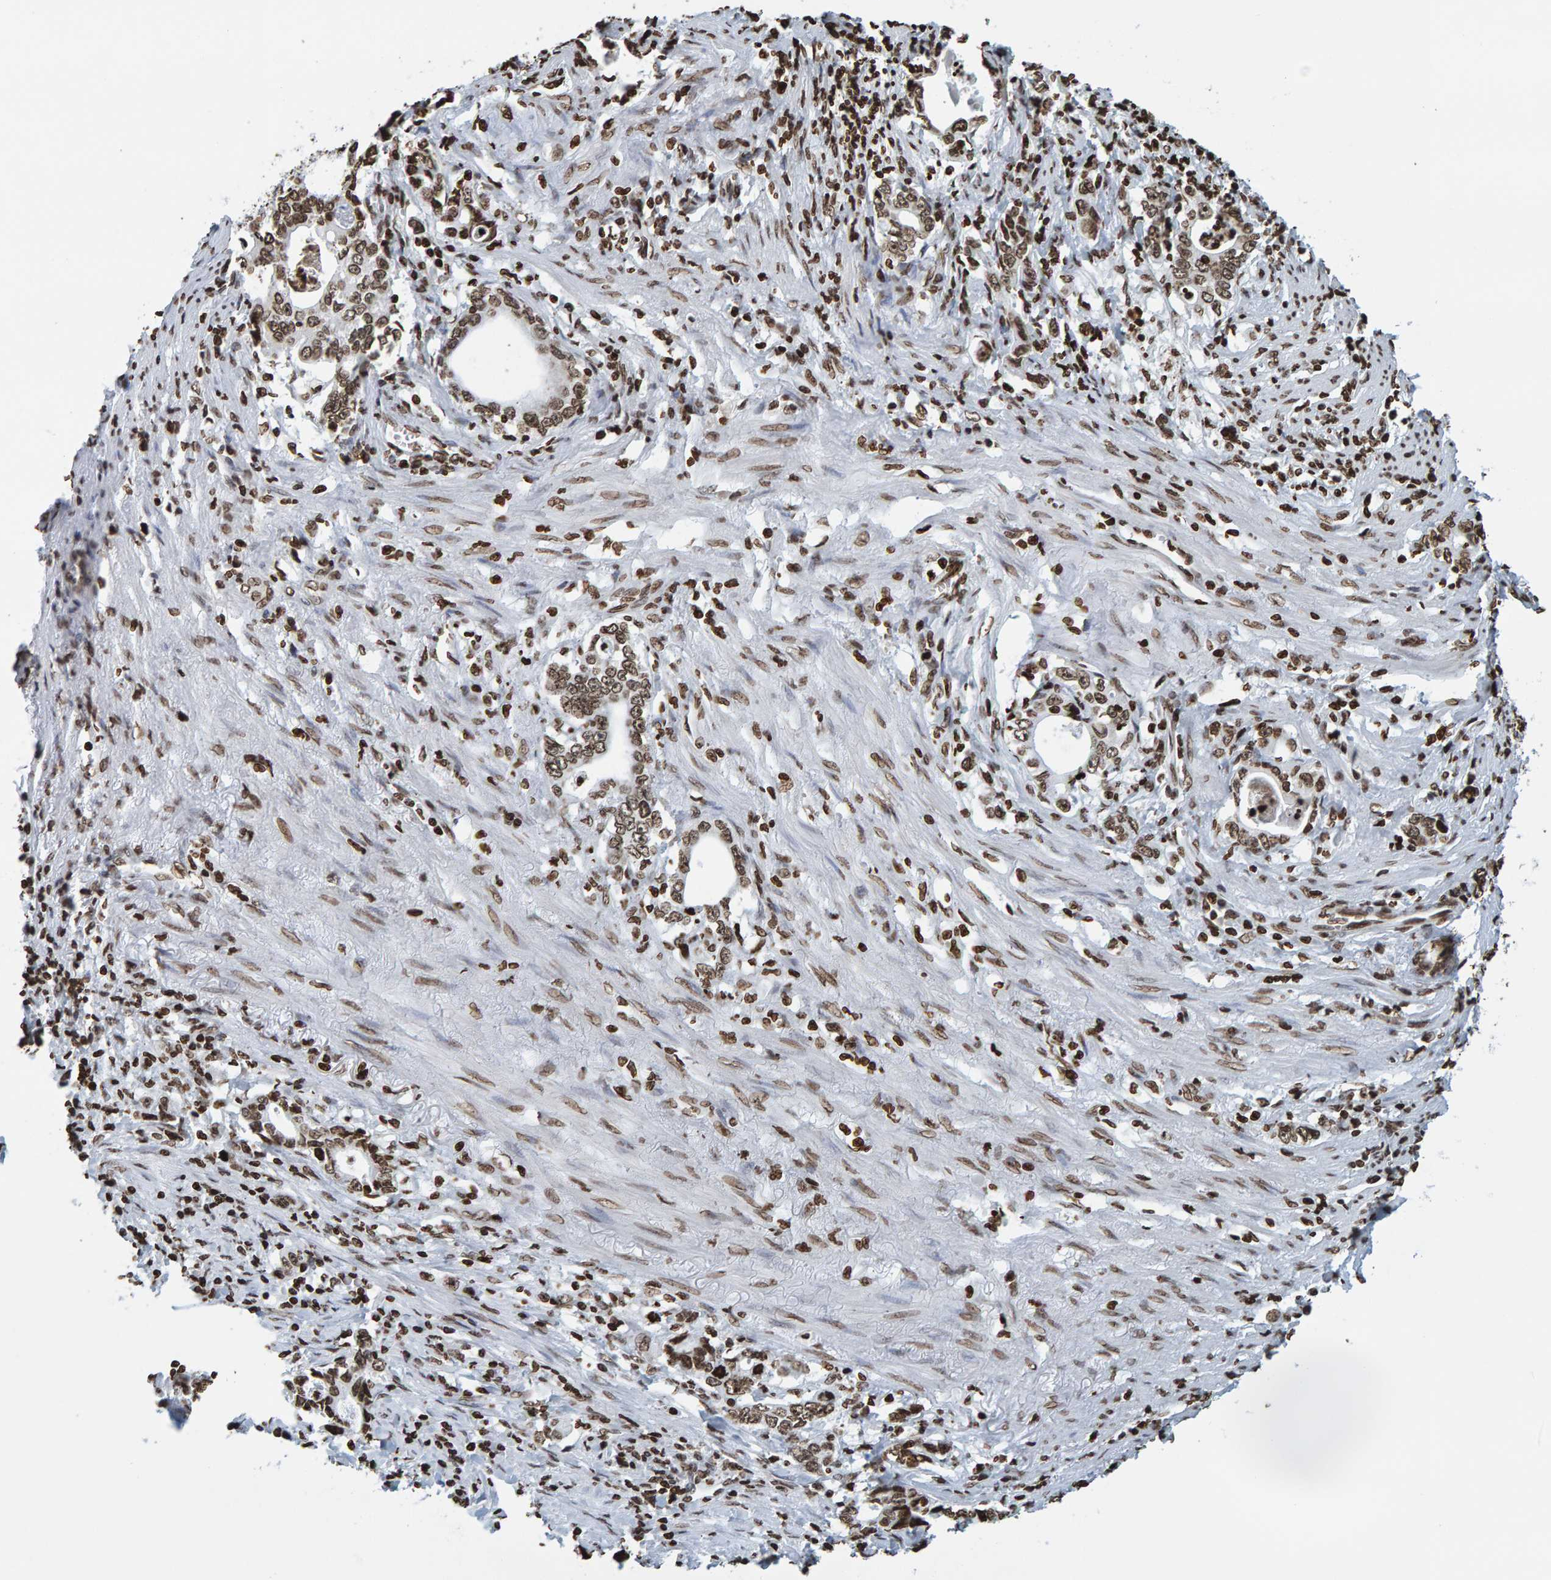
{"staining": {"intensity": "strong", "quantity": ">75%", "location": "cytoplasmic/membranous,nuclear"}, "tissue": "stomach cancer", "cell_type": "Tumor cells", "image_type": "cancer", "snomed": [{"axis": "morphology", "description": "Adenocarcinoma, NOS"}, {"axis": "topography", "description": "Stomach, lower"}], "caption": "DAB immunohistochemical staining of human stomach cancer shows strong cytoplasmic/membranous and nuclear protein staining in about >75% of tumor cells.", "gene": "BRF2", "patient": {"sex": "female", "age": 72}}